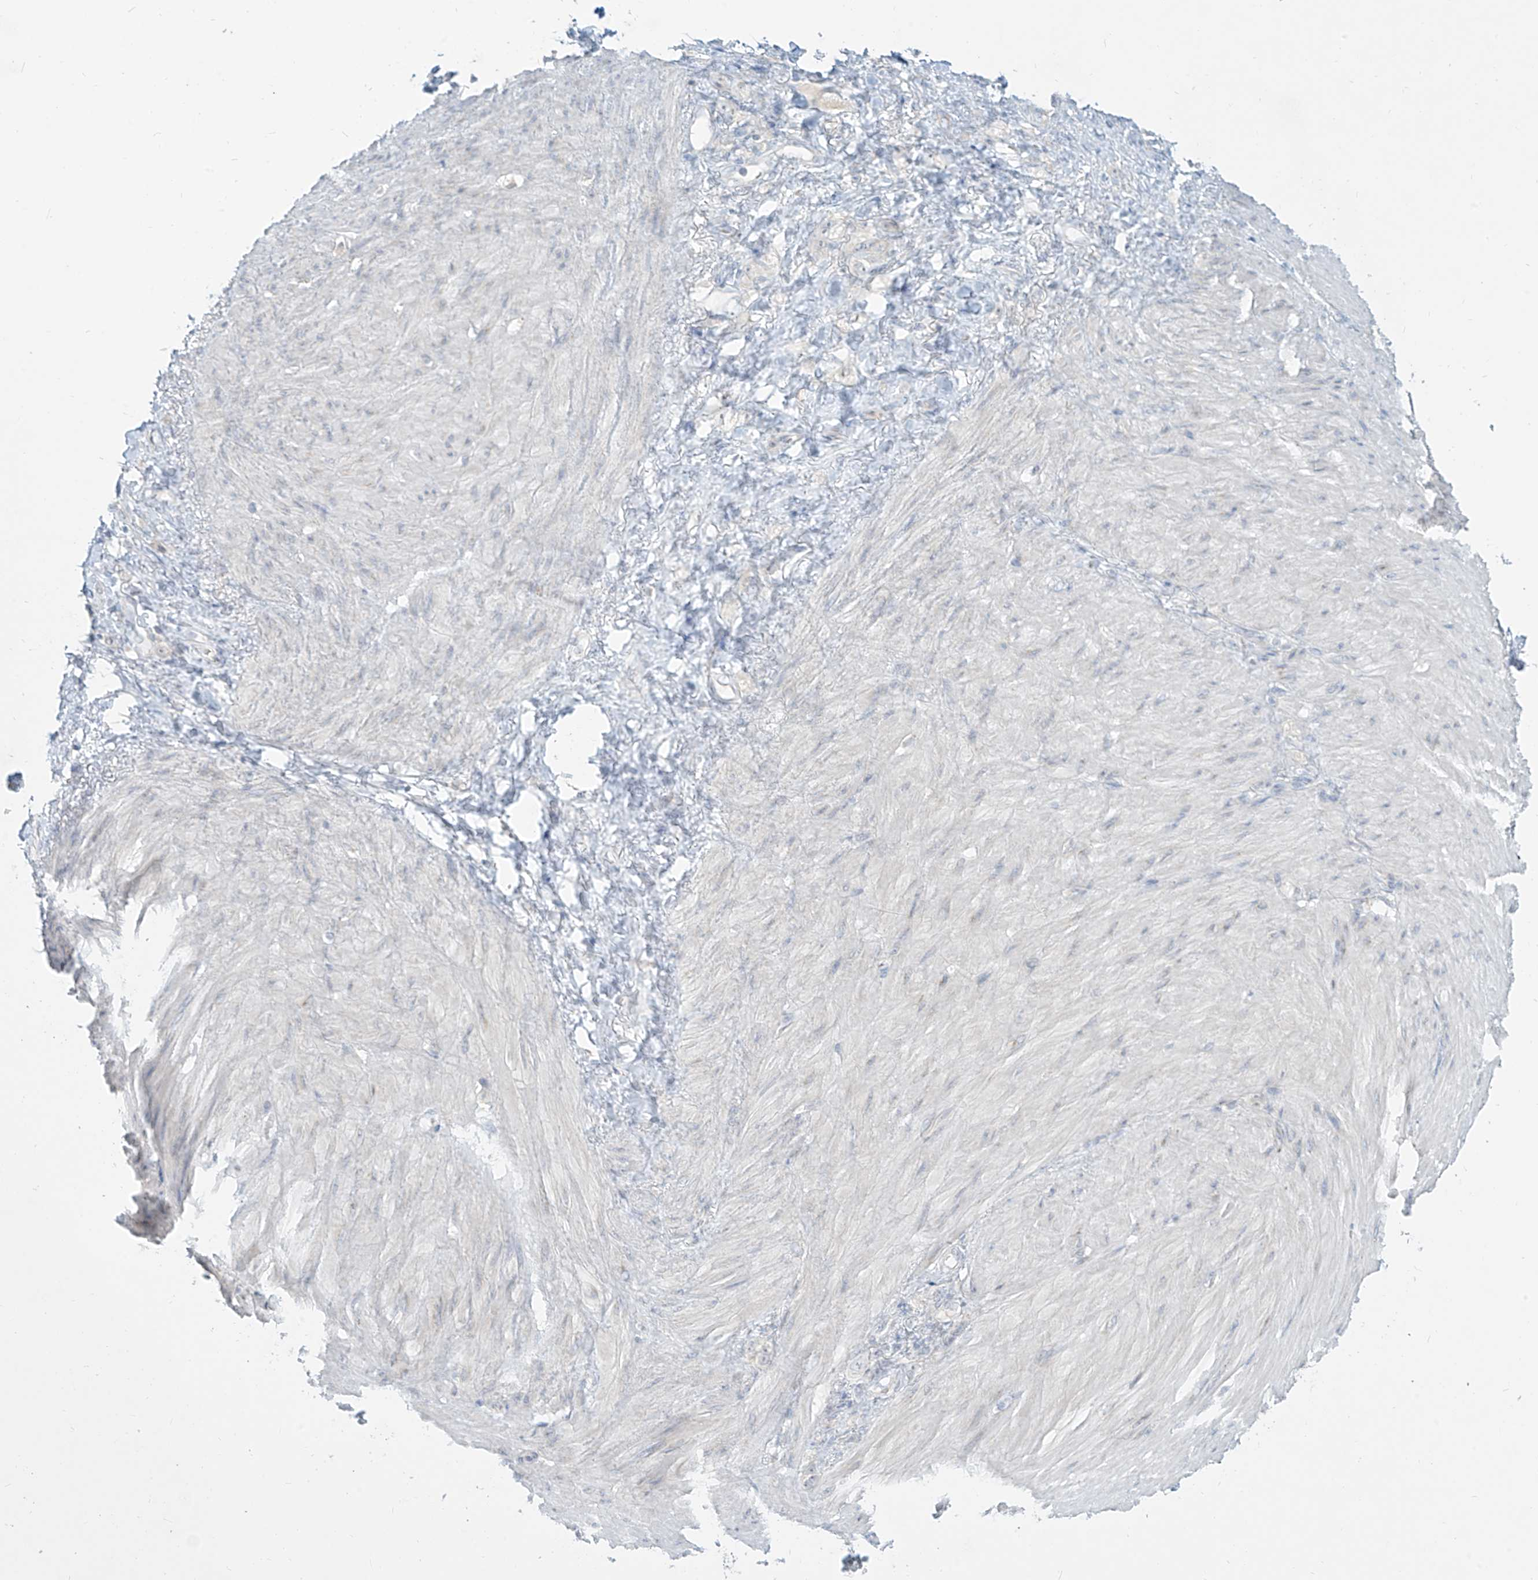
{"staining": {"intensity": "negative", "quantity": "none", "location": "none"}, "tissue": "stomach cancer", "cell_type": "Tumor cells", "image_type": "cancer", "snomed": [{"axis": "morphology", "description": "Normal tissue, NOS"}, {"axis": "morphology", "description": "Adenocarcinoma, NOS"}, {"axis": "topography", "description": "Stomach"}], "caption": "Stomach cancer (adenocarcinoma) was stained to show a protein in brown. There is no significant expression in tumor cells.", "gene": "C2orf42", "patient": {"sex": "male", "age": 82}}